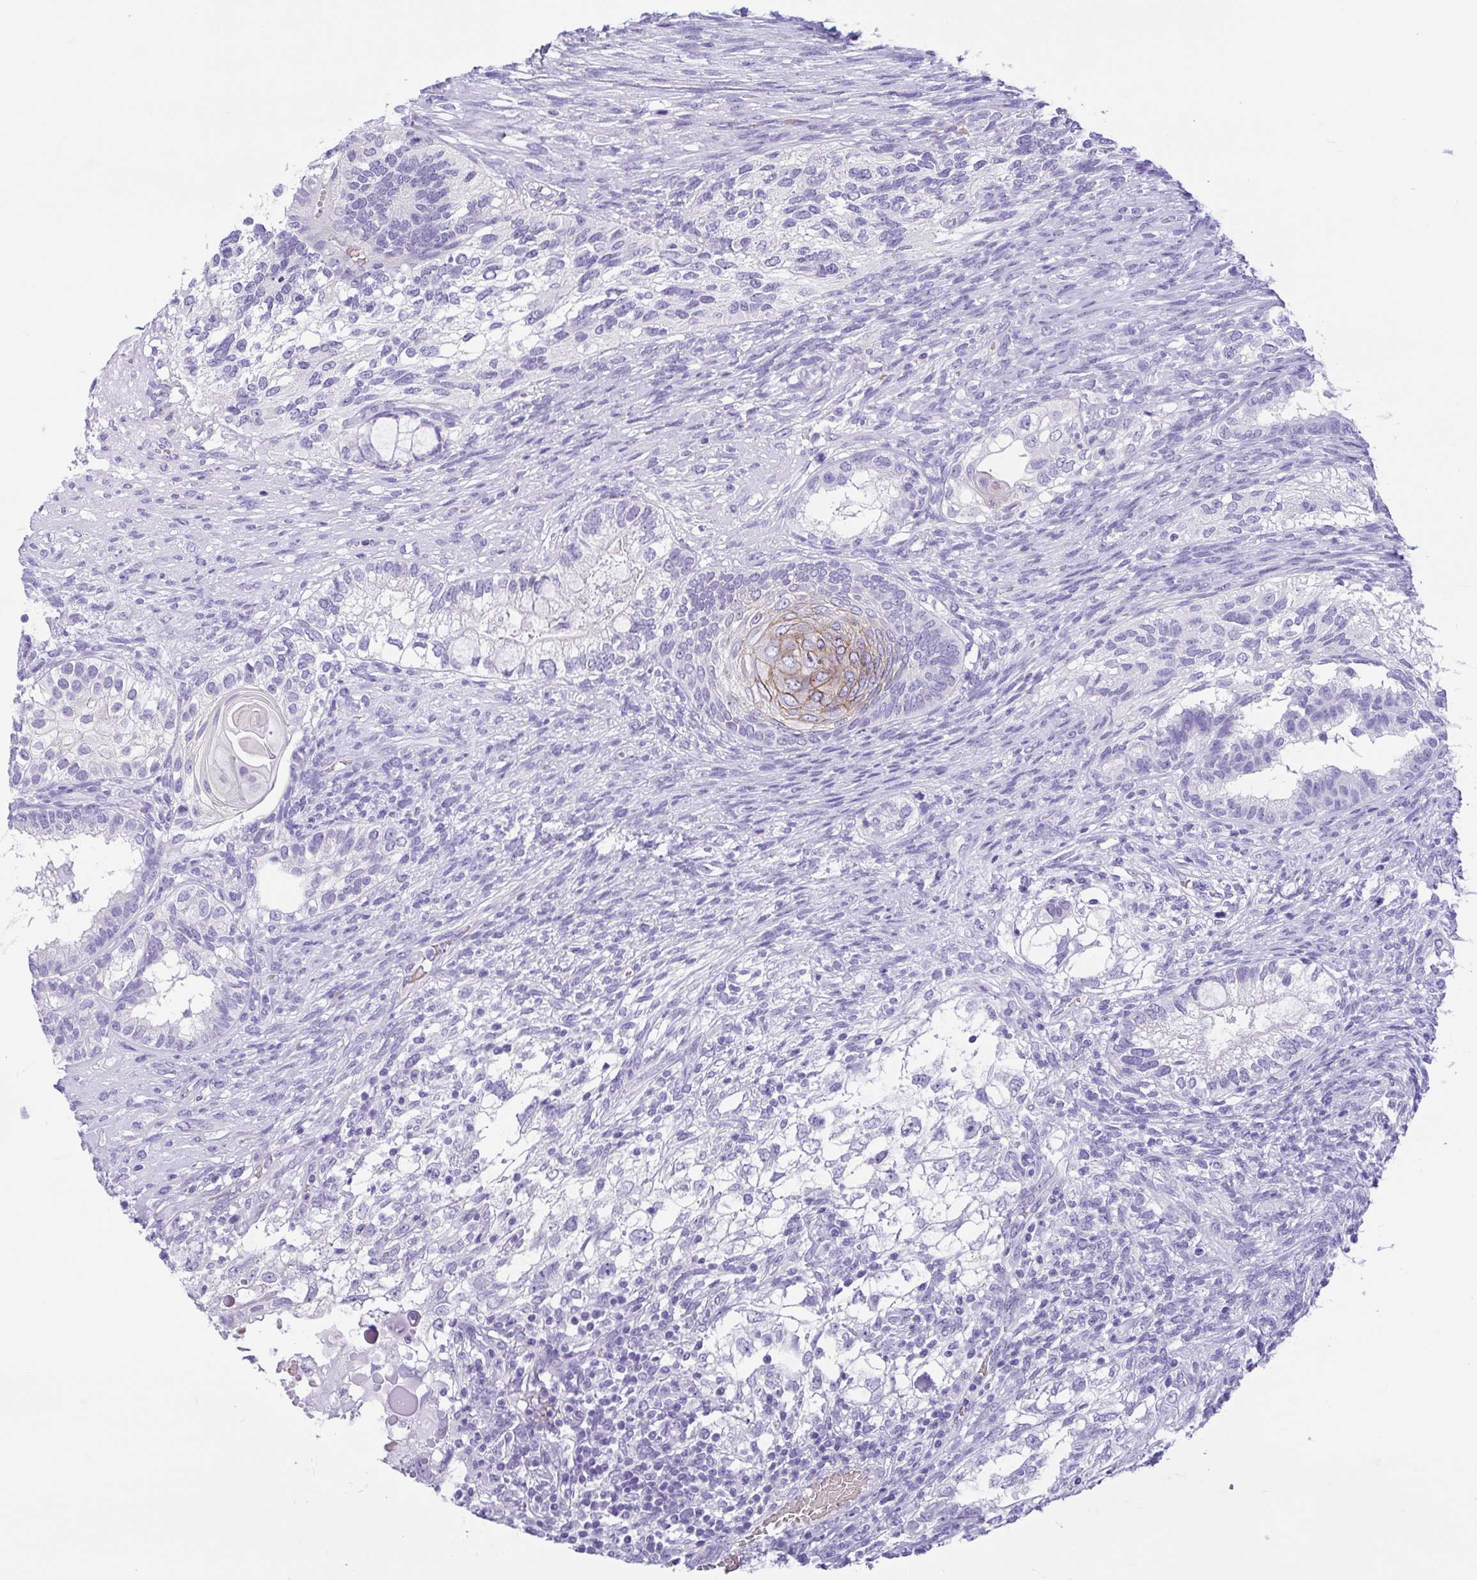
{"staining": {"intensity": "weak", "quantity": "<25%", "location": "cytoplasmic/membranous"}, "tissue": "testis cancer", "cell_type": "Tumor cells", "image_type": "cancer", "snomed": [{"axis": "morphology", "description": "Seminoma, NOS"}, {"axis": "morphology", "description": "Carcinoma, Embryonal, NOS"}, {"axis": "topography", "description": "Testis"}], "caption": "High power microscopy histopathology image of an immunohistochemistry (IHC) micrograph of embryonal carcinoma (testis), revealing no significant staining in tumor cells.", "gene": "TMEM79", "patient": {"sex": "male", "age": 41}}